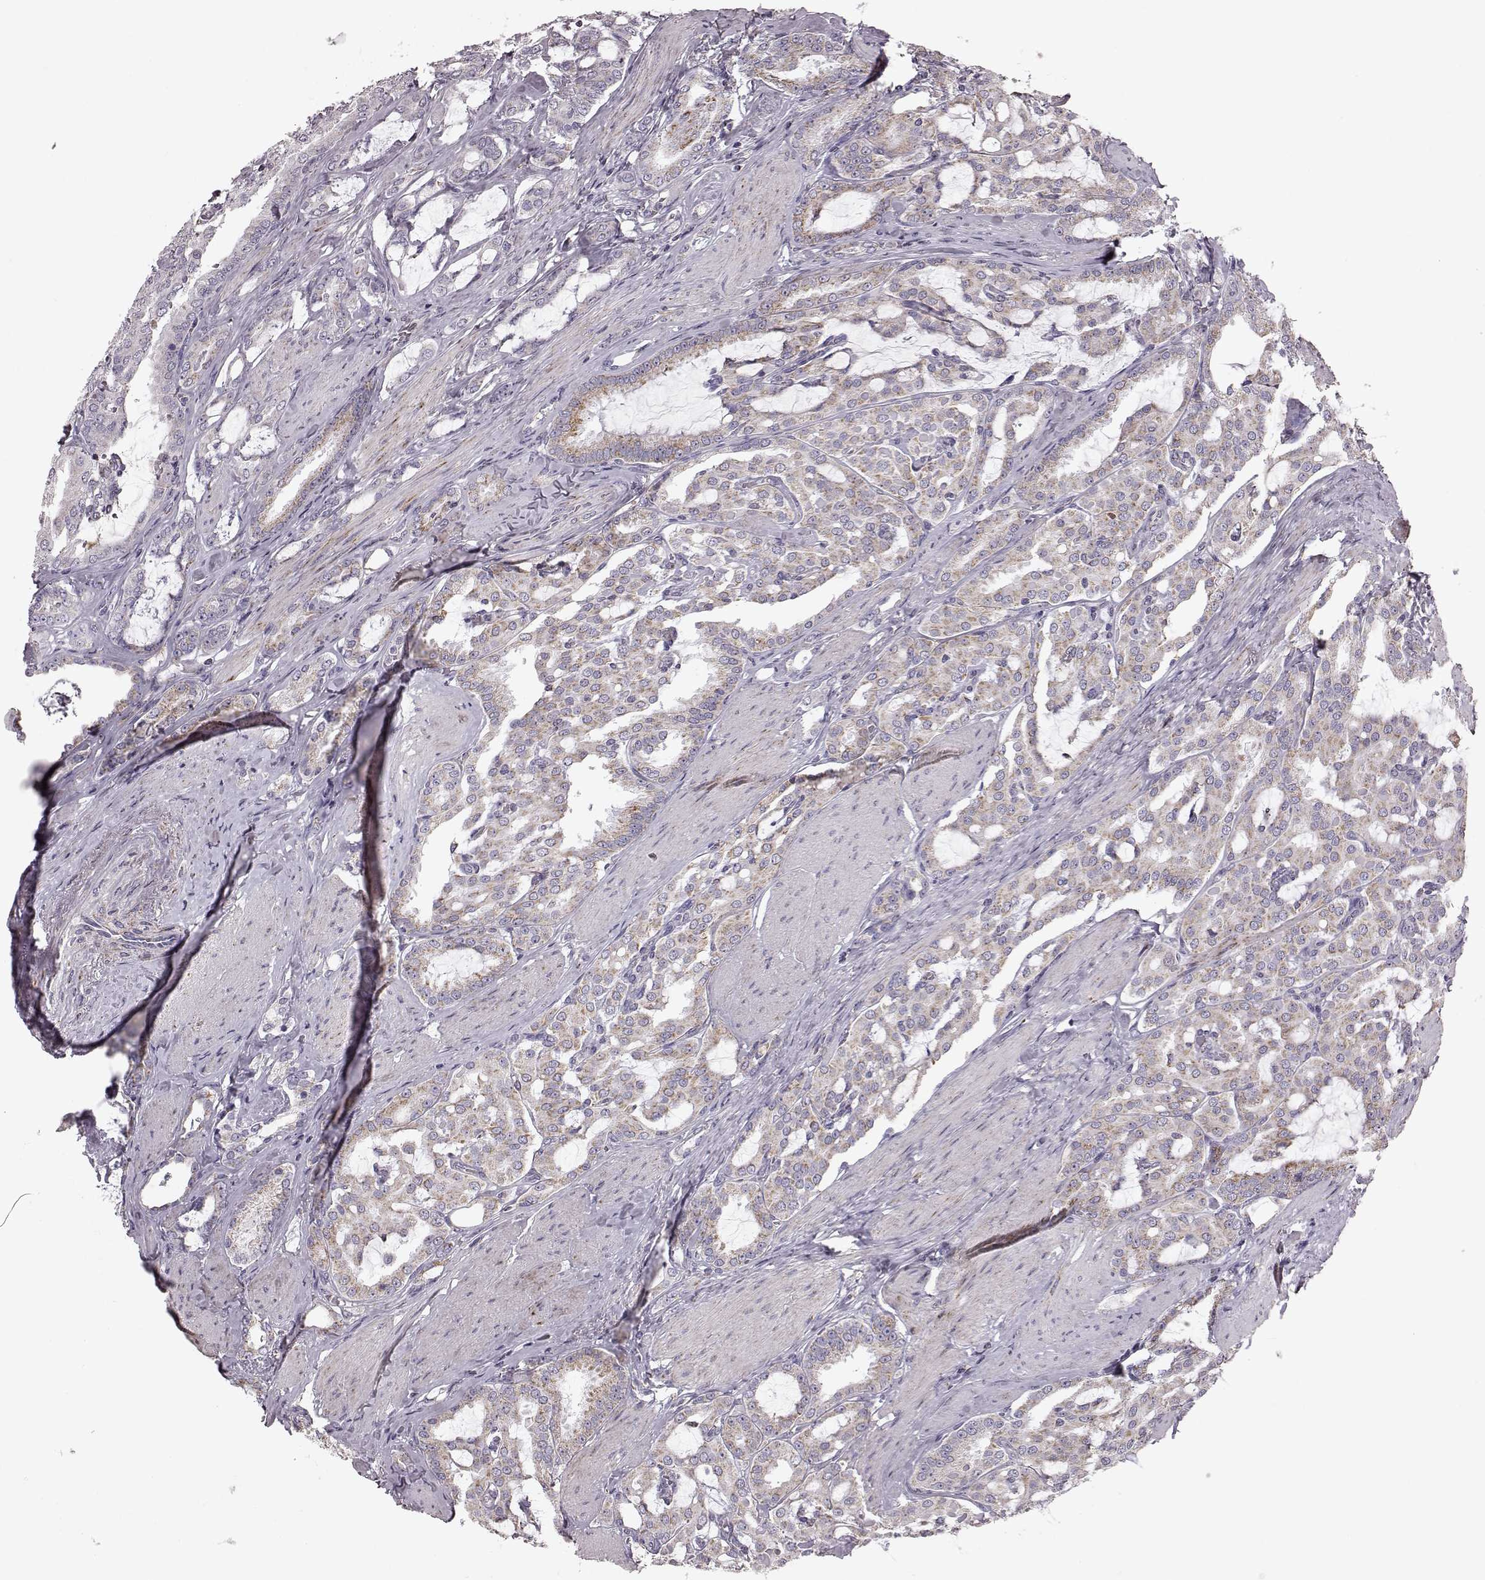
{"staining": {"intensity": "moderate", "quantity": ">75%", "location": "cytoplasmic/membranous"}, "tissue": "prostate cancer", "cell_type": "Tumor cells", "image_type": "cancer", "snomed": [{"axis": "morphology", "description": "Adenocarcinoma, High grade"}, {"axis": "topography", "description": "Prostate"}], "caption": "Immunohistochemistry (DAB (3,3'-diaminobenzidine)) staining of prostate high-grade adenocarcinoma reveals moderate cytoplasmic/membranous protein positivity in approximately >75% of tumor cells.", "gene": "ATP5MF", "patient": {"sex": "male", "age": 63}}